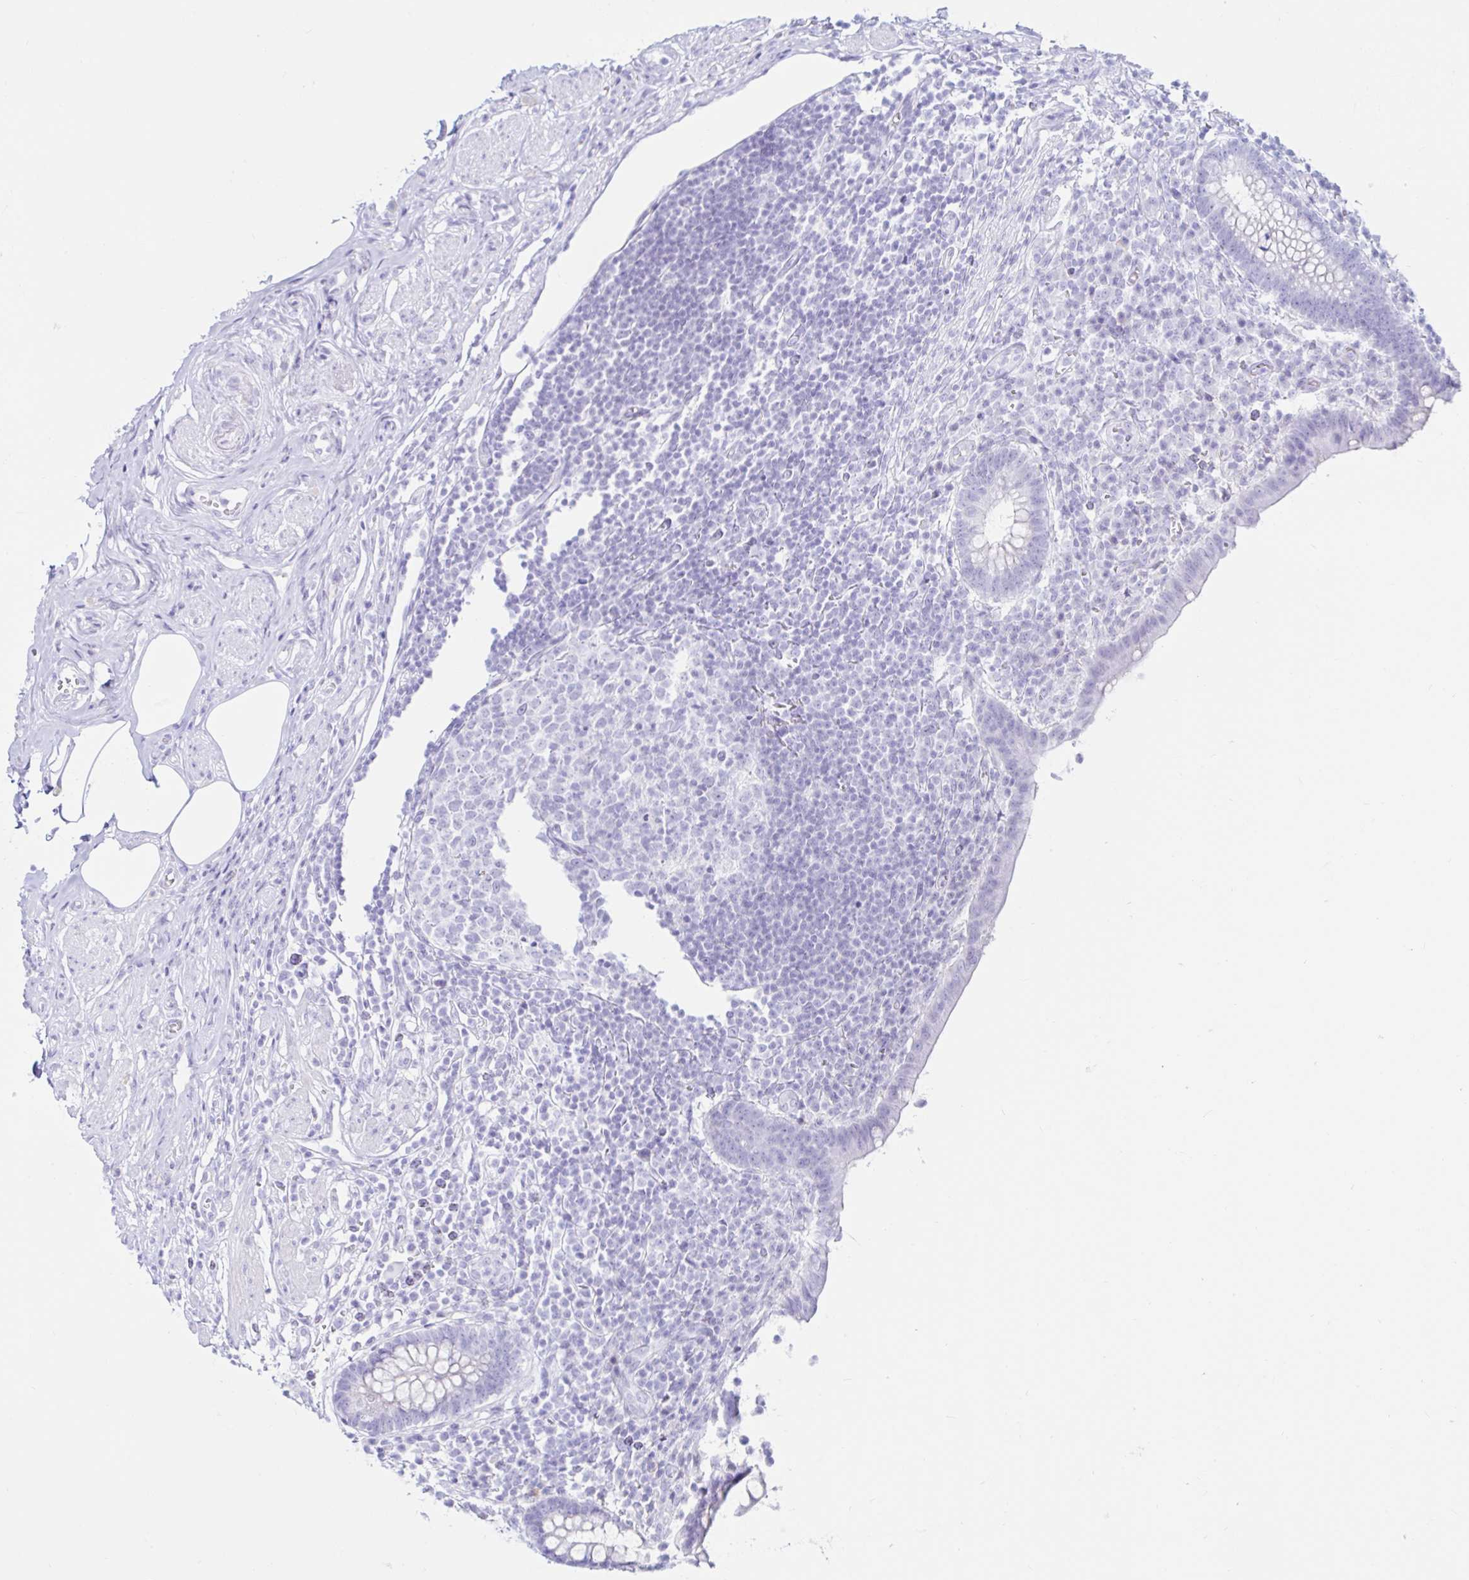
{"staining": {"intensity": "negative", "quantity": "none", "location": "none"}, "tissue": "appendix", "cell_type": "Glandular cells", "image_type": "normal", "snomed": [{"axis": "morphology", "description": "Normal tissue, NOS"}, {"axis": "topography", "description": "Appendix"}], "caption": "High magnification brightfield microscopy of normal appendix stained with DAB (3,3'-diaminobenzidine) (brown) and counterstained with hematoxylin (blue): glandular cells show no significant expression. (Stains: DAB IHC with hematoxylin counter stain, Microscopy: brightfield microscopy at high magnification).", "gene": "BEST1", "patient": {"sex": "female", "age": 56}}